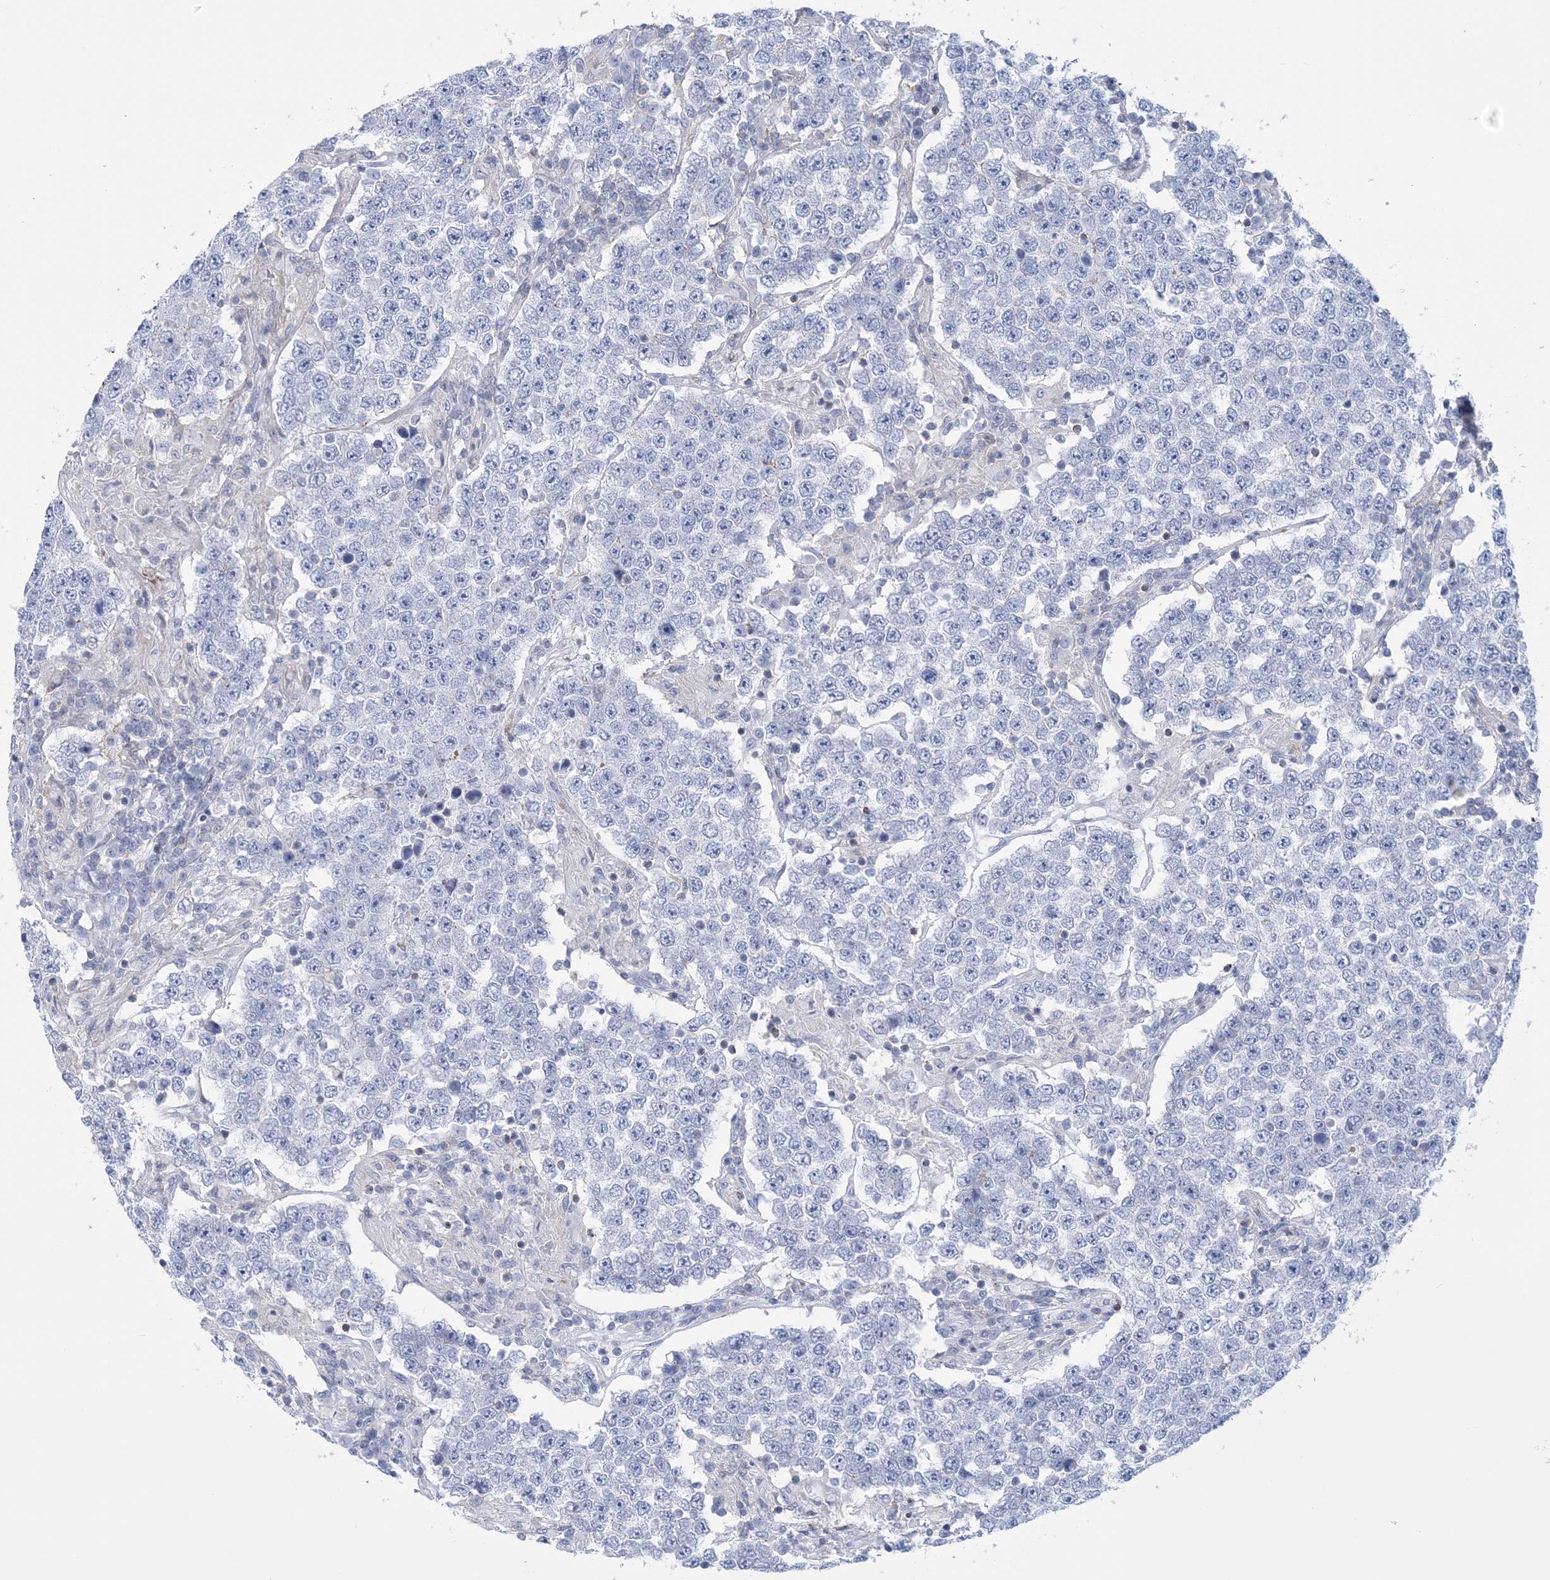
{"staining": {"intensity": "negative", "quantity": "none", "location": "none"}, "tissue": "testis cancer", "cell_type": "Tumor cells", "image_type": "cancer", "snomed": [{"axis": "morphology", "description": "Normal tissue, NOS"}, {"axis": "morphology", "description": "Urothelial carcinoma, High grade"}, {"axis": "morphology", "description": "Seminoma, NOS"}, {"axis": "morphology", "description": "Carcinoma, Embryonal, NOS"}, {"axis": "topography", "description": "Urinary bladder"}, {"axis": "topography", "description": "Testis"}], "caption": "IHC photomicrograph of neoplastic tissue: testis high-grade urothelial carcinoma stained with DAB (3,3'-diaminobenzidine) shows no significant protein staining in tumor cells. (Brightfield microscopy of DAB (3,3'-diaminobenzidine) immunohistochemistry at high magnification).", "gene": "C11orf21", "patient": {"sex": "male", "age": 41}}